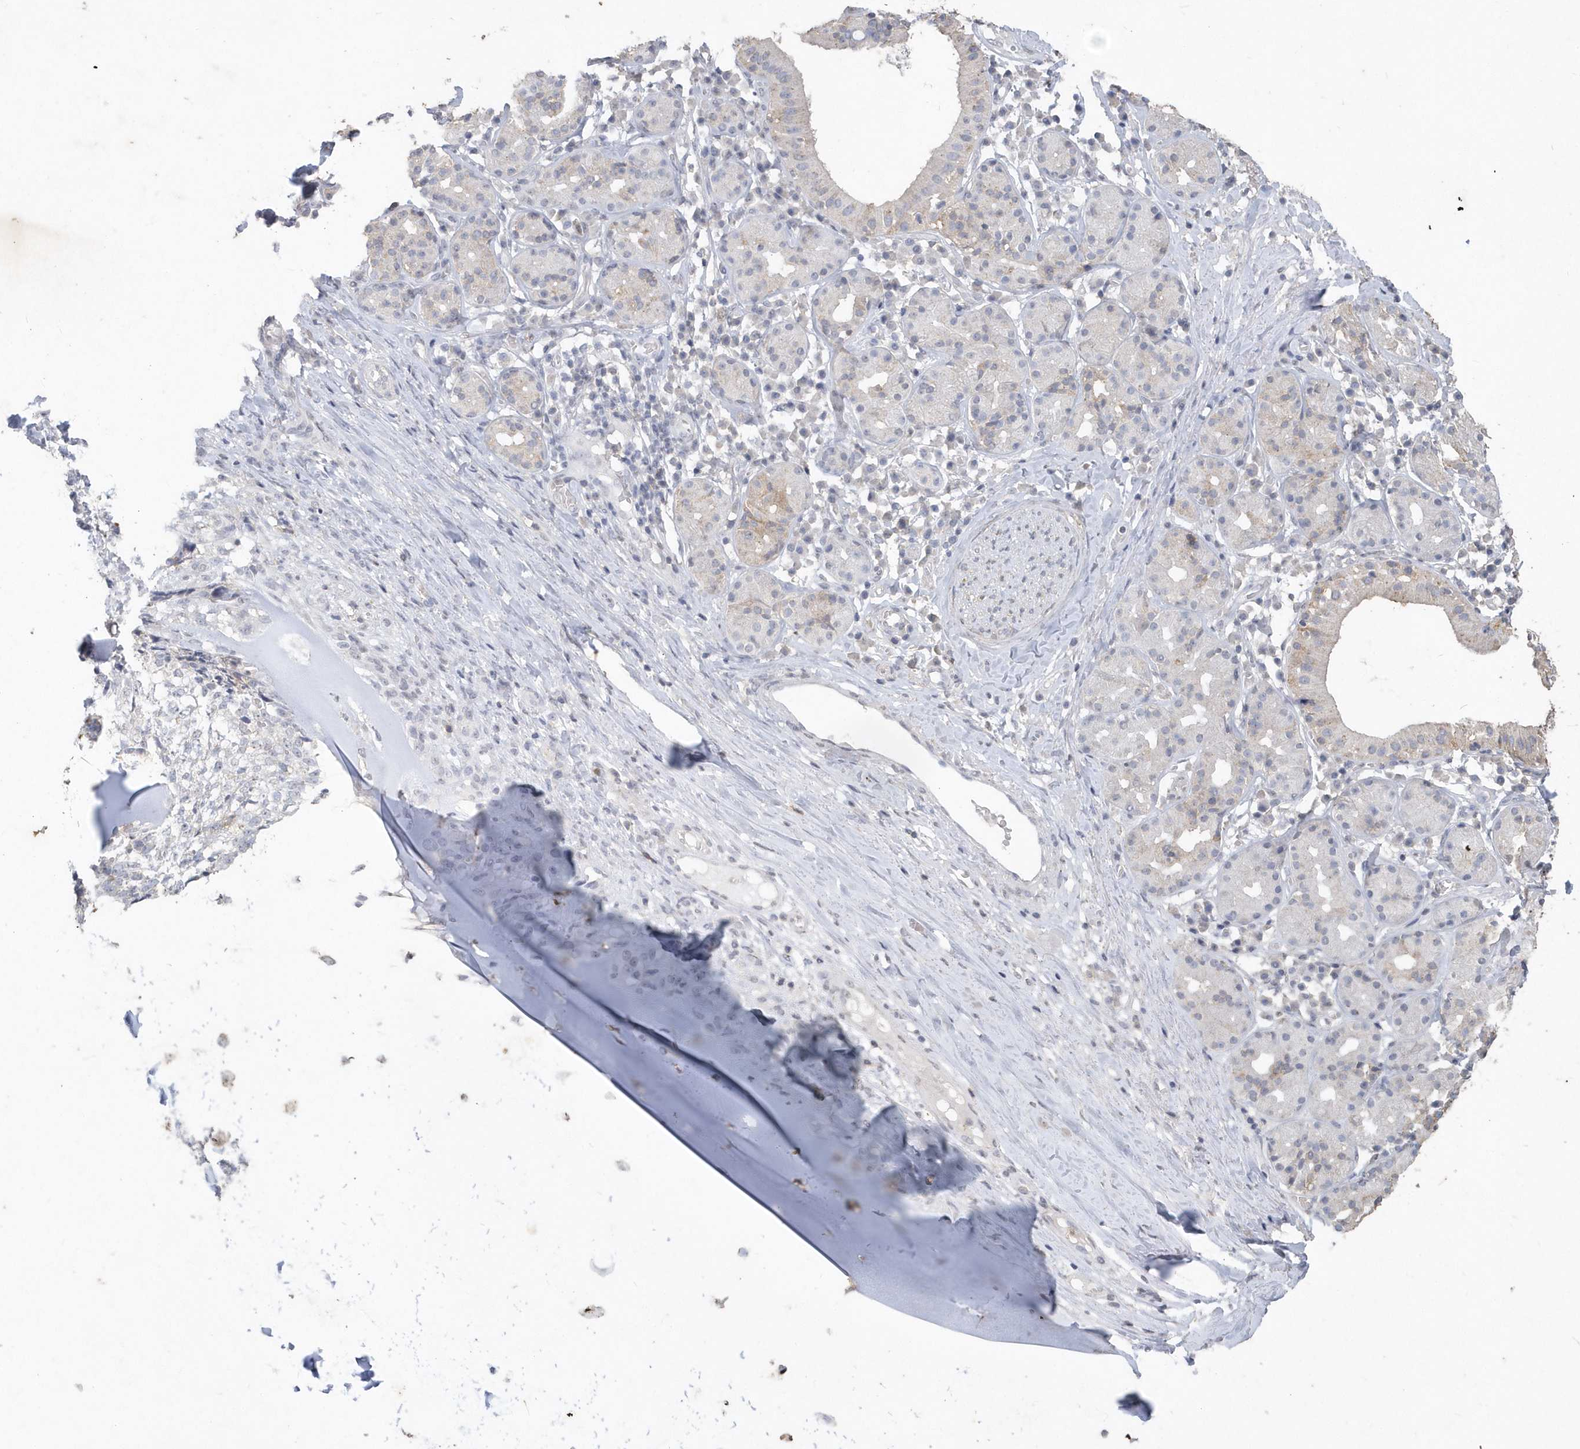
{"staining": {"intensity": "negative", "quantity": "none", "location": "none"}, "tissue": "adipose tissue", "cell_type": "Adipocytes", "image_type": "normal", "snomed": [{"axis": "morphology", "description": "Normal tissue, NOS"}, {"axis": "morphology", "description": "Basal cell carcinoma"}, {"axis": "topography", "description": "Cartilage tissue"}, {"axis": "topography", "description": "Nasopharynx"}, {"axis": "topography", "description": "Oral tissue"}], "caption": "Micrograph shows no protein expression in adipocytes of normal adipose tissue. (DAB (3,3'-diaminobenzidine) immunohistochemistry visualized using brightfield microscopy, high magnification).", "gene": "PDCD1", "patient": {"sex": "female", "age": 77}}